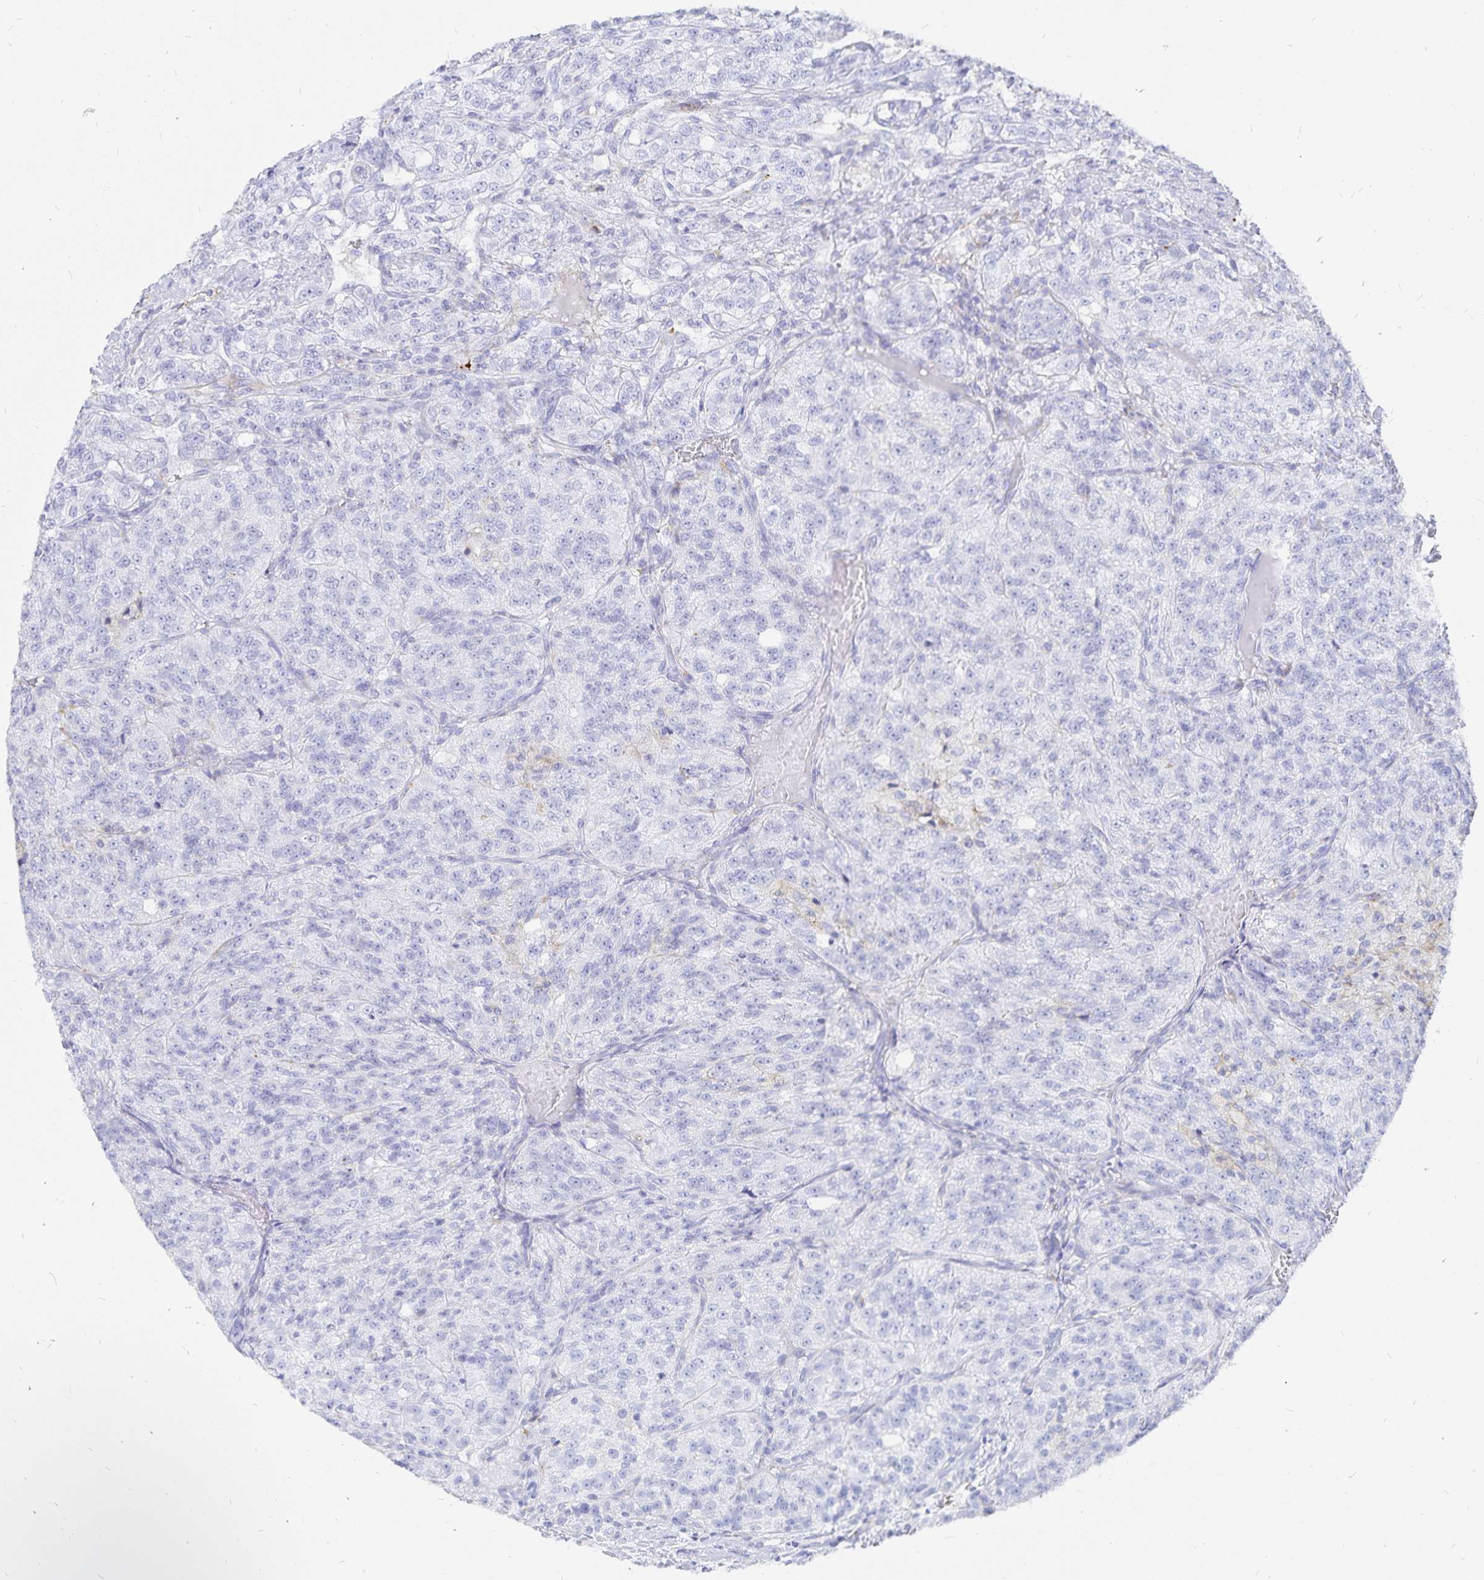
{"staining": {"intensity": "negative", "quantity": "none", "location": "none"}, "tissue": "renal cancer", "cell_type": "Tumor cells", "image_type": "cancer", "snomed": [{"axis": "morphology", "description": "Adenocarcinoma, NOS"}, {"axis": "topography", "description": "Kidney"}], "caption": "Immunohistochemistry micrograph of human renal adenocarcinoma stained for a protein (brown), which reveals no staining in tumor cells.", "gene": "INSL5", "patient": {"sex": "female", "age": 63}}